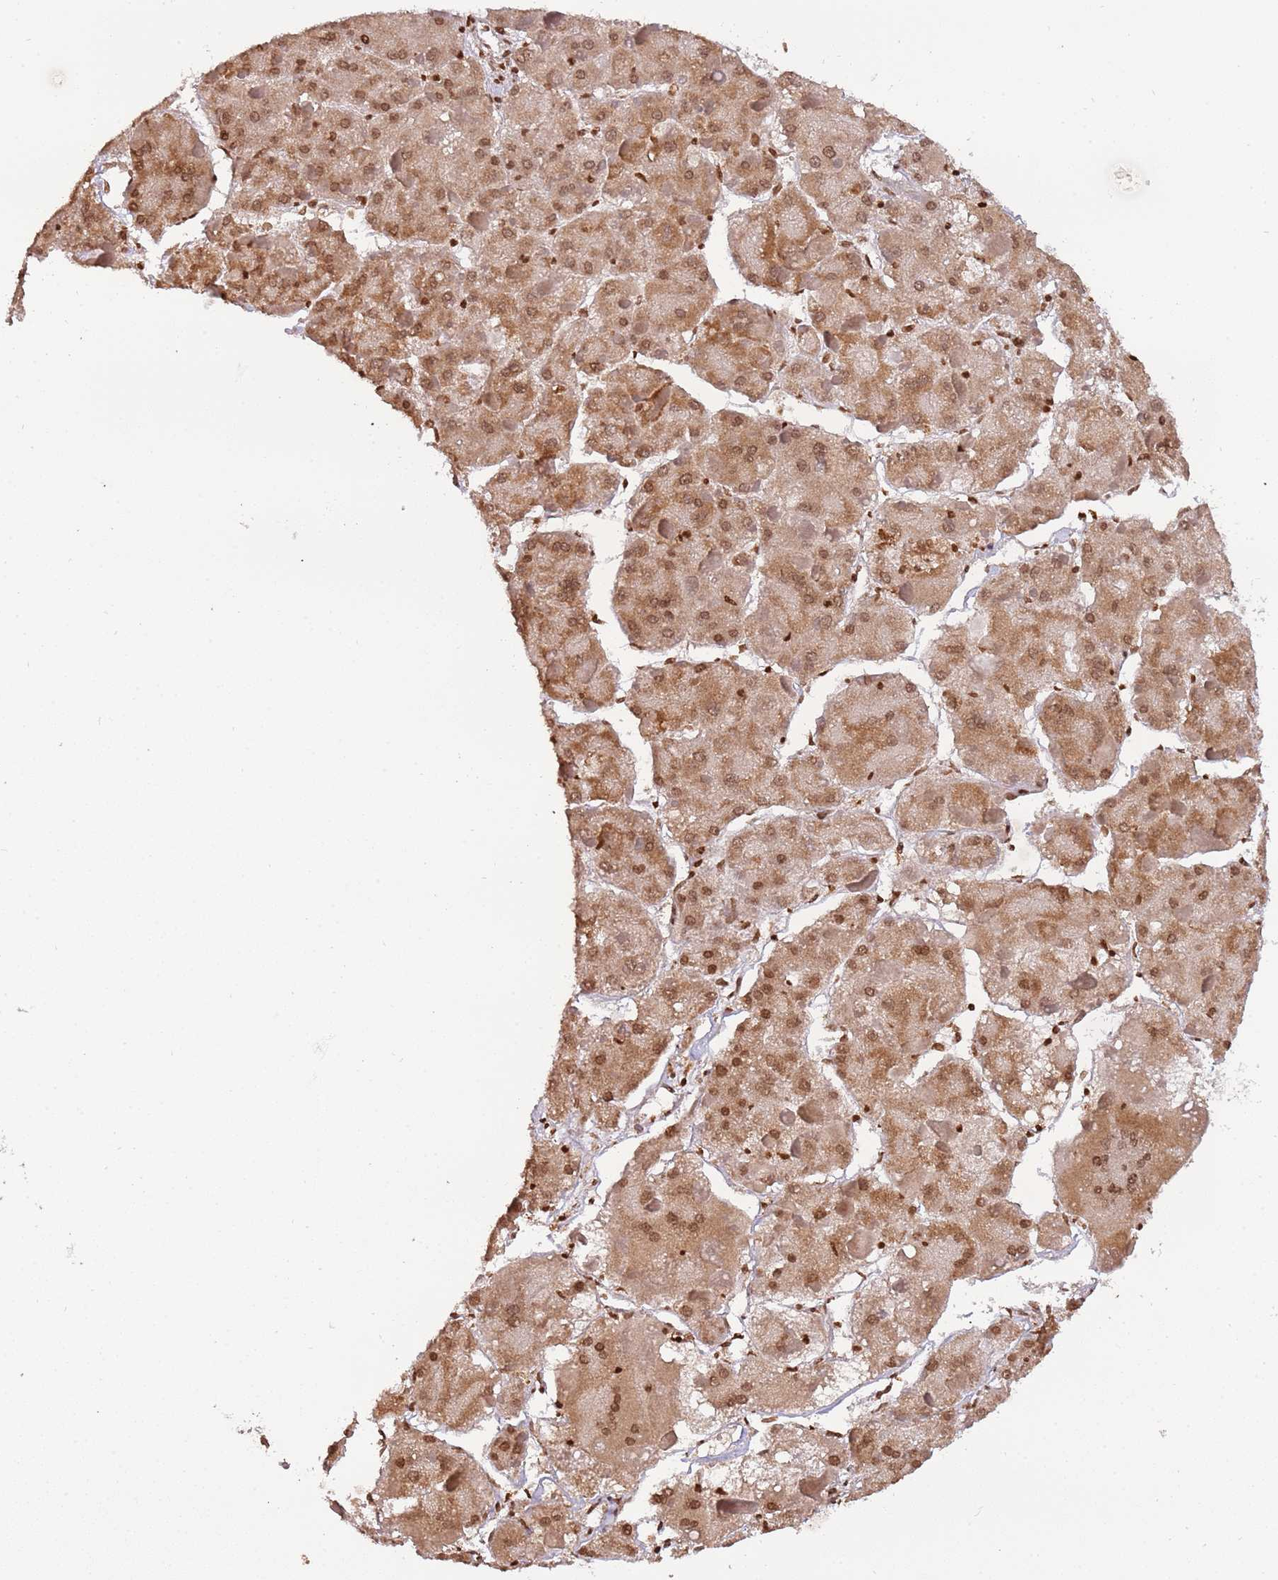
{"staining": {"intensity": "moderate", "quantity": ">75%", "location": "cytoplasmic/membranous,nuclear"}, "tissue": "liver cancer", "cell_type": "Tumor cells", "image_type": "cancer", "snomed": [{"axis": "morphology", "description": "Carcinoma, Hepatocellular, NOS"}, {"axis": "topography", "description": "Liver"}], "caption": "Protein expression analysis of liver cancer reveals moderate cytoplasmic/membranous and nuclear staining in about >75% of tumor cells.", "gene": "SAMSN1", "patient": {"sex": "female", "age": 73}}